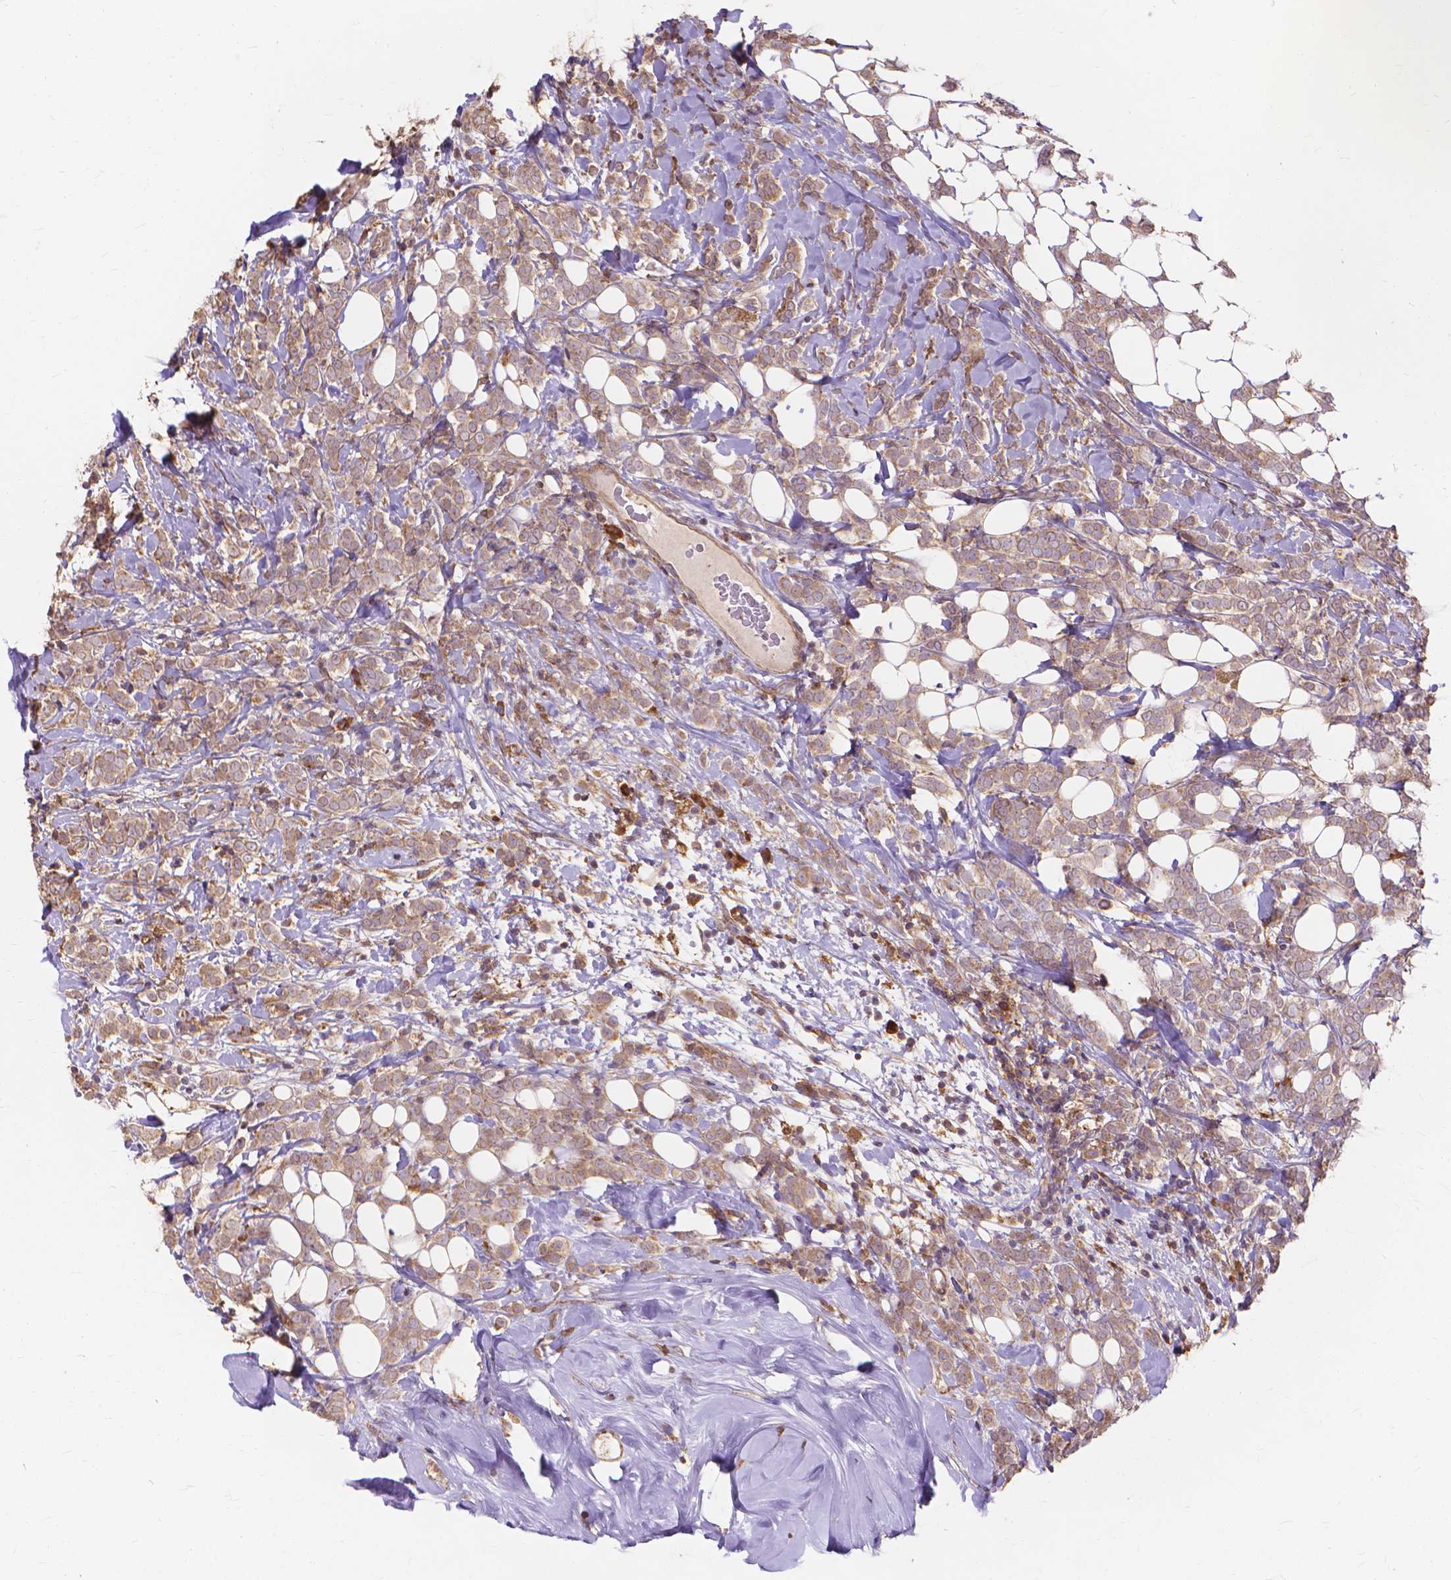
{"staining": {"intensity": "moderate", "quantity": ">75%", "location": "cytoplasmic/membranous"}, "tissue": "breast cancer", "cell_type": "Tumor cells", "image_type": "cancer", "snomed": [{"axis": "morphology", "description": "Lobular carcinoma"}, {"axis": "topography", "description": "Breast"}], "caption": "A medium amount of moderate cytoplasmic/membranous positivity is appreciated in approximately >75% of tumor cells in breast lobular carcinoma tissue. Using DAB (brown) and hematoxylin (blue) stains, captured at high magnification using brightfield microscopy.", "gene": "TAB2", "patient": {"sex": "female", "age": 49}}